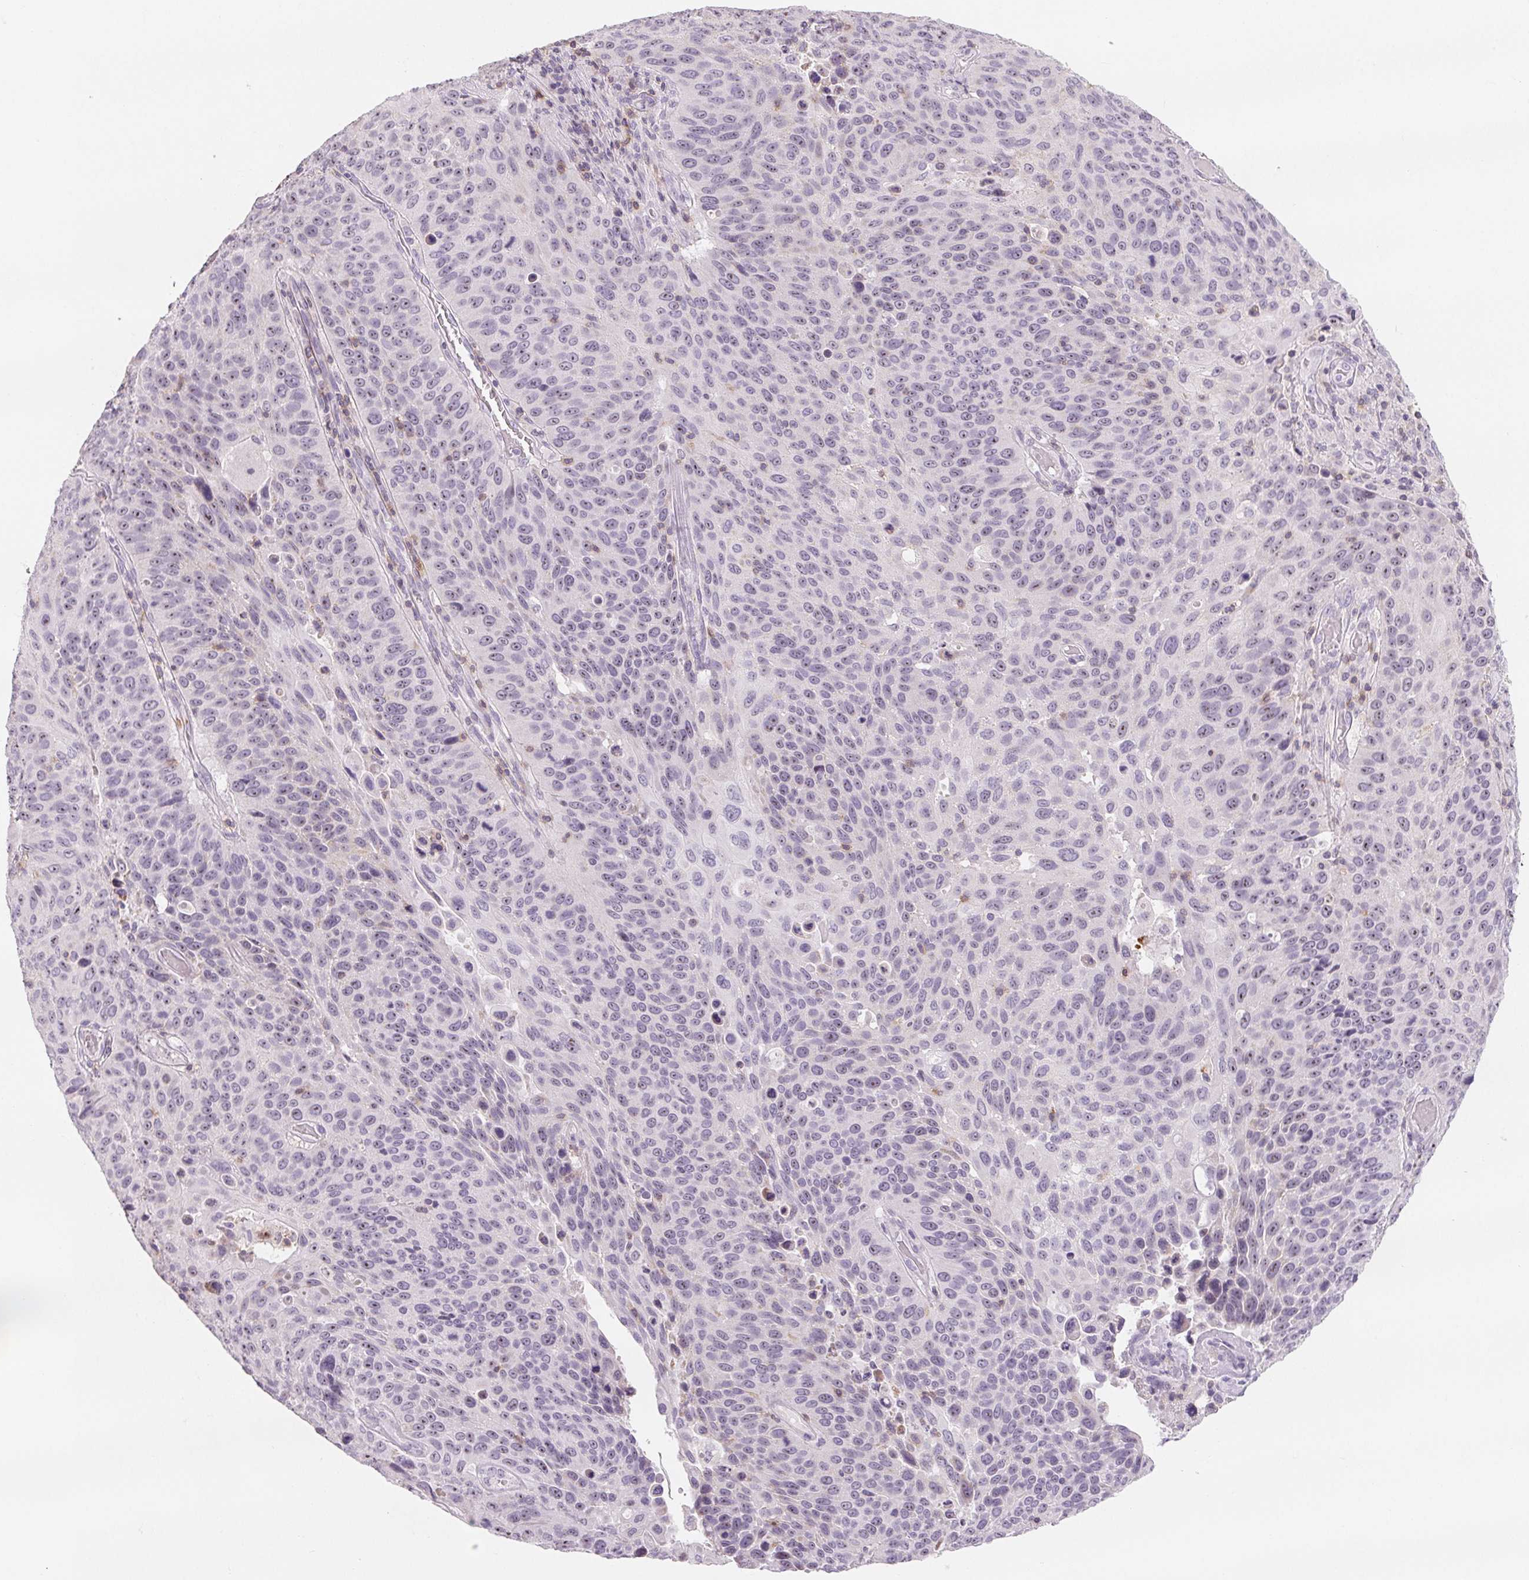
{"staining": {"intensity": "negative", "quantity": "none", "location": "none"}, "tissue": "lung cancer", "cell_type": "Tumor cells", "image_type": "cancer", "snomed": [{"axis": "morphology", "description": "Squamous cell carcinoma, NOS"}, {"axis": "topography", "description": "Lung"}], "caption": "A histopathology image of human lung cancer is negative for staining in tumor cells.", "gene": "CD69", "patient": {"sex": "male", "age": 68}}